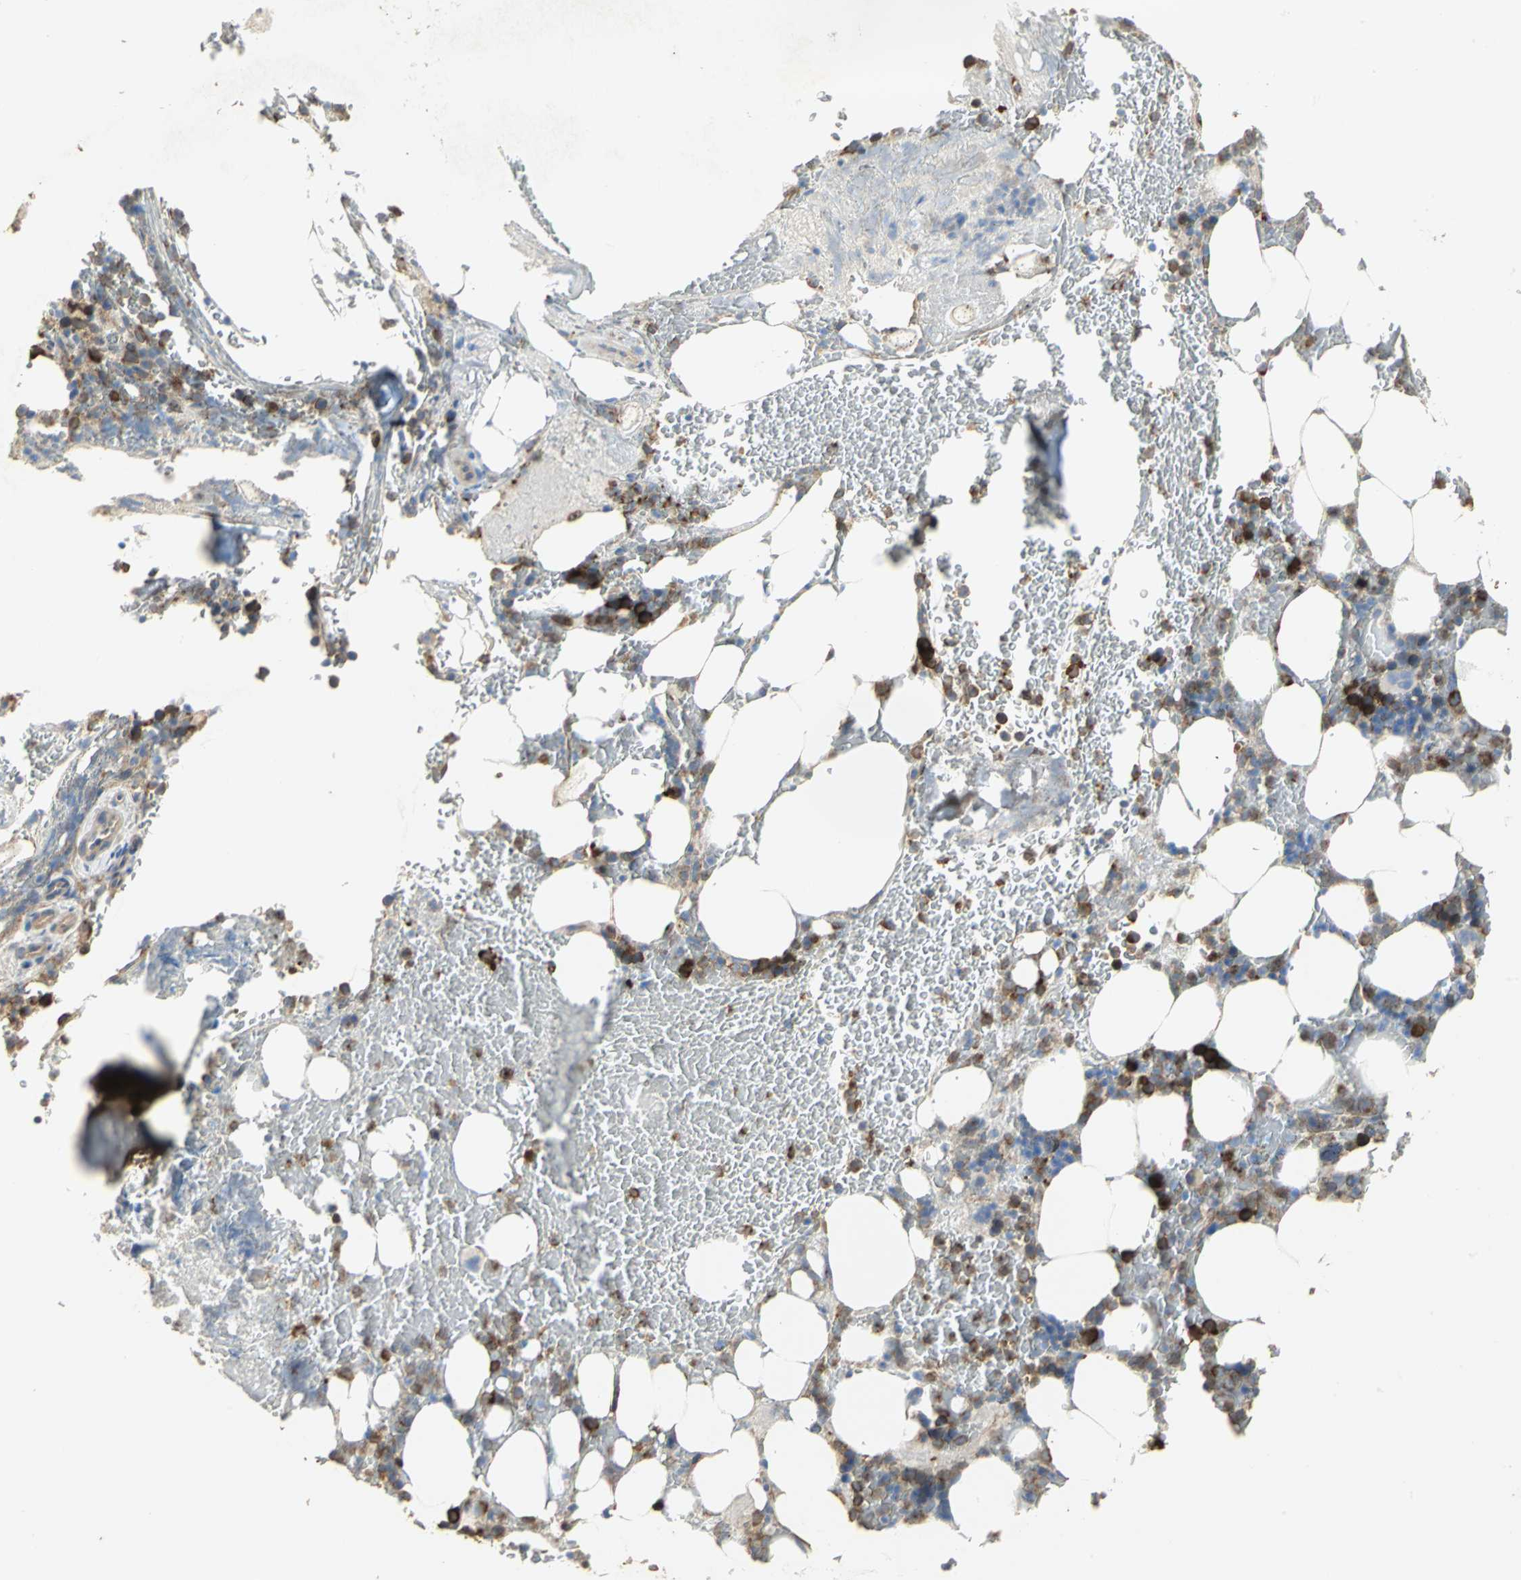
{"staining": {"intensity": "strong", "quantity": "25%-75%", "location": "cytoplasmic/membranous"}, "tissue": "bone marrow", "cell_type": "Hematopoietic cells", "image_type": "normal", "snomed": [{"axis": "morphology", "description": "Normal tissue, NOS"}, {"axis": "topography", "description": "Bone marrow"}], "caption": "Hematopoietic cells exhibit strong cytoplasmic/membranous expression in approximately 25%-75% of cells in normal bone marrow. The protein of interest is stained brown, and the nuclei are stained in blue (DAB (3,3'-diaminobenzidine) IHC with brightfield microscopy, high magnification).", "gene": "DLGAP5", "patient": {"sex": "female", "age": 73}}